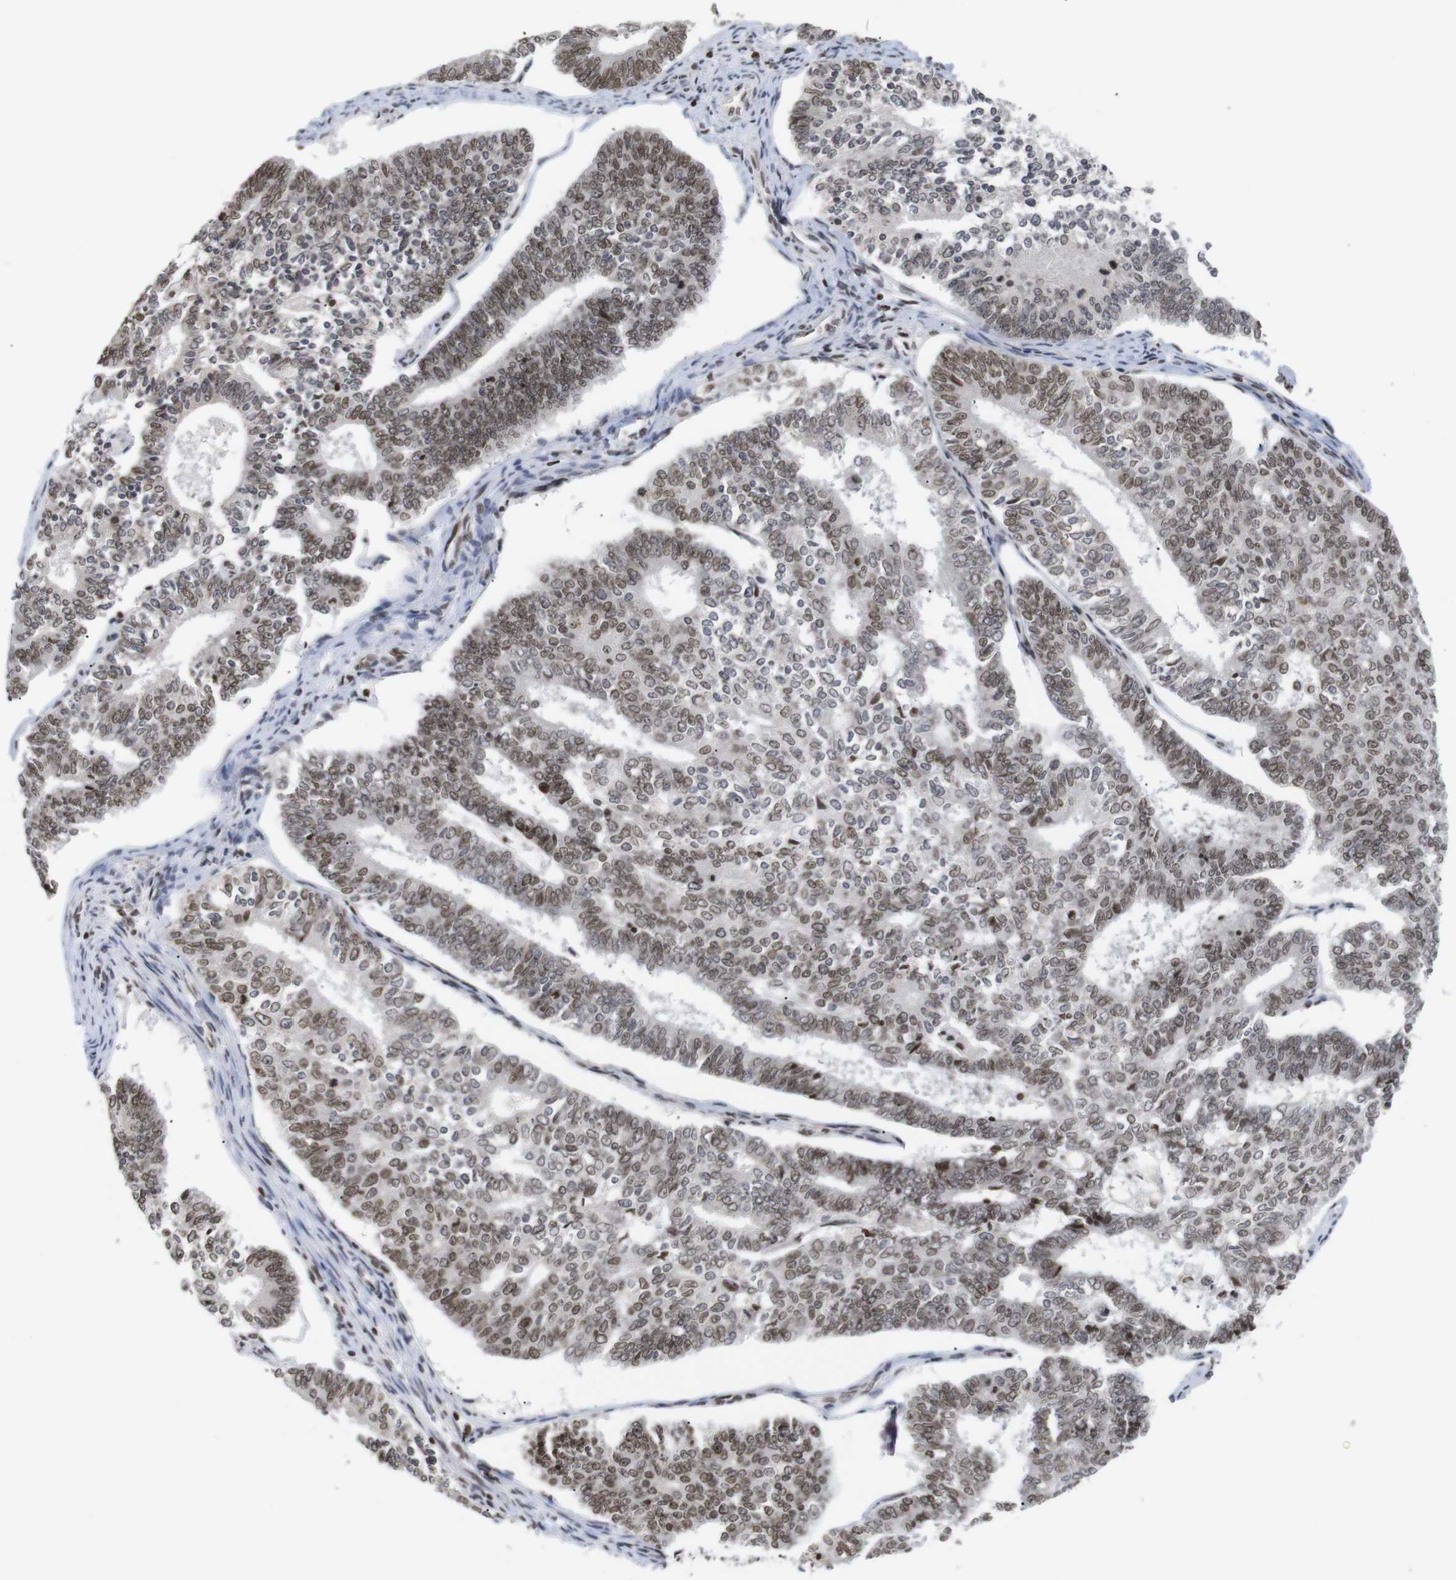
{"staining": {"intensity": "moderate", "quantity": ">75%", "location": "nuclear"}, "tissue": "endometrial cancer", "cell_type": "Tumor cells", "image_type": "cancer", "snomed": [{"axis": "morphology", "description": "Adenocarcinoma, NOS"}, {"axis": "topography", "description": "Endometrium"}], "caption": "Brown immunohistochemical staining in endometrial cancer reveals moderate nuclear staining in approximately >75% of tumor cells.", "gene": "ETV5", "patient": {"sex": "female", "age": 70}}